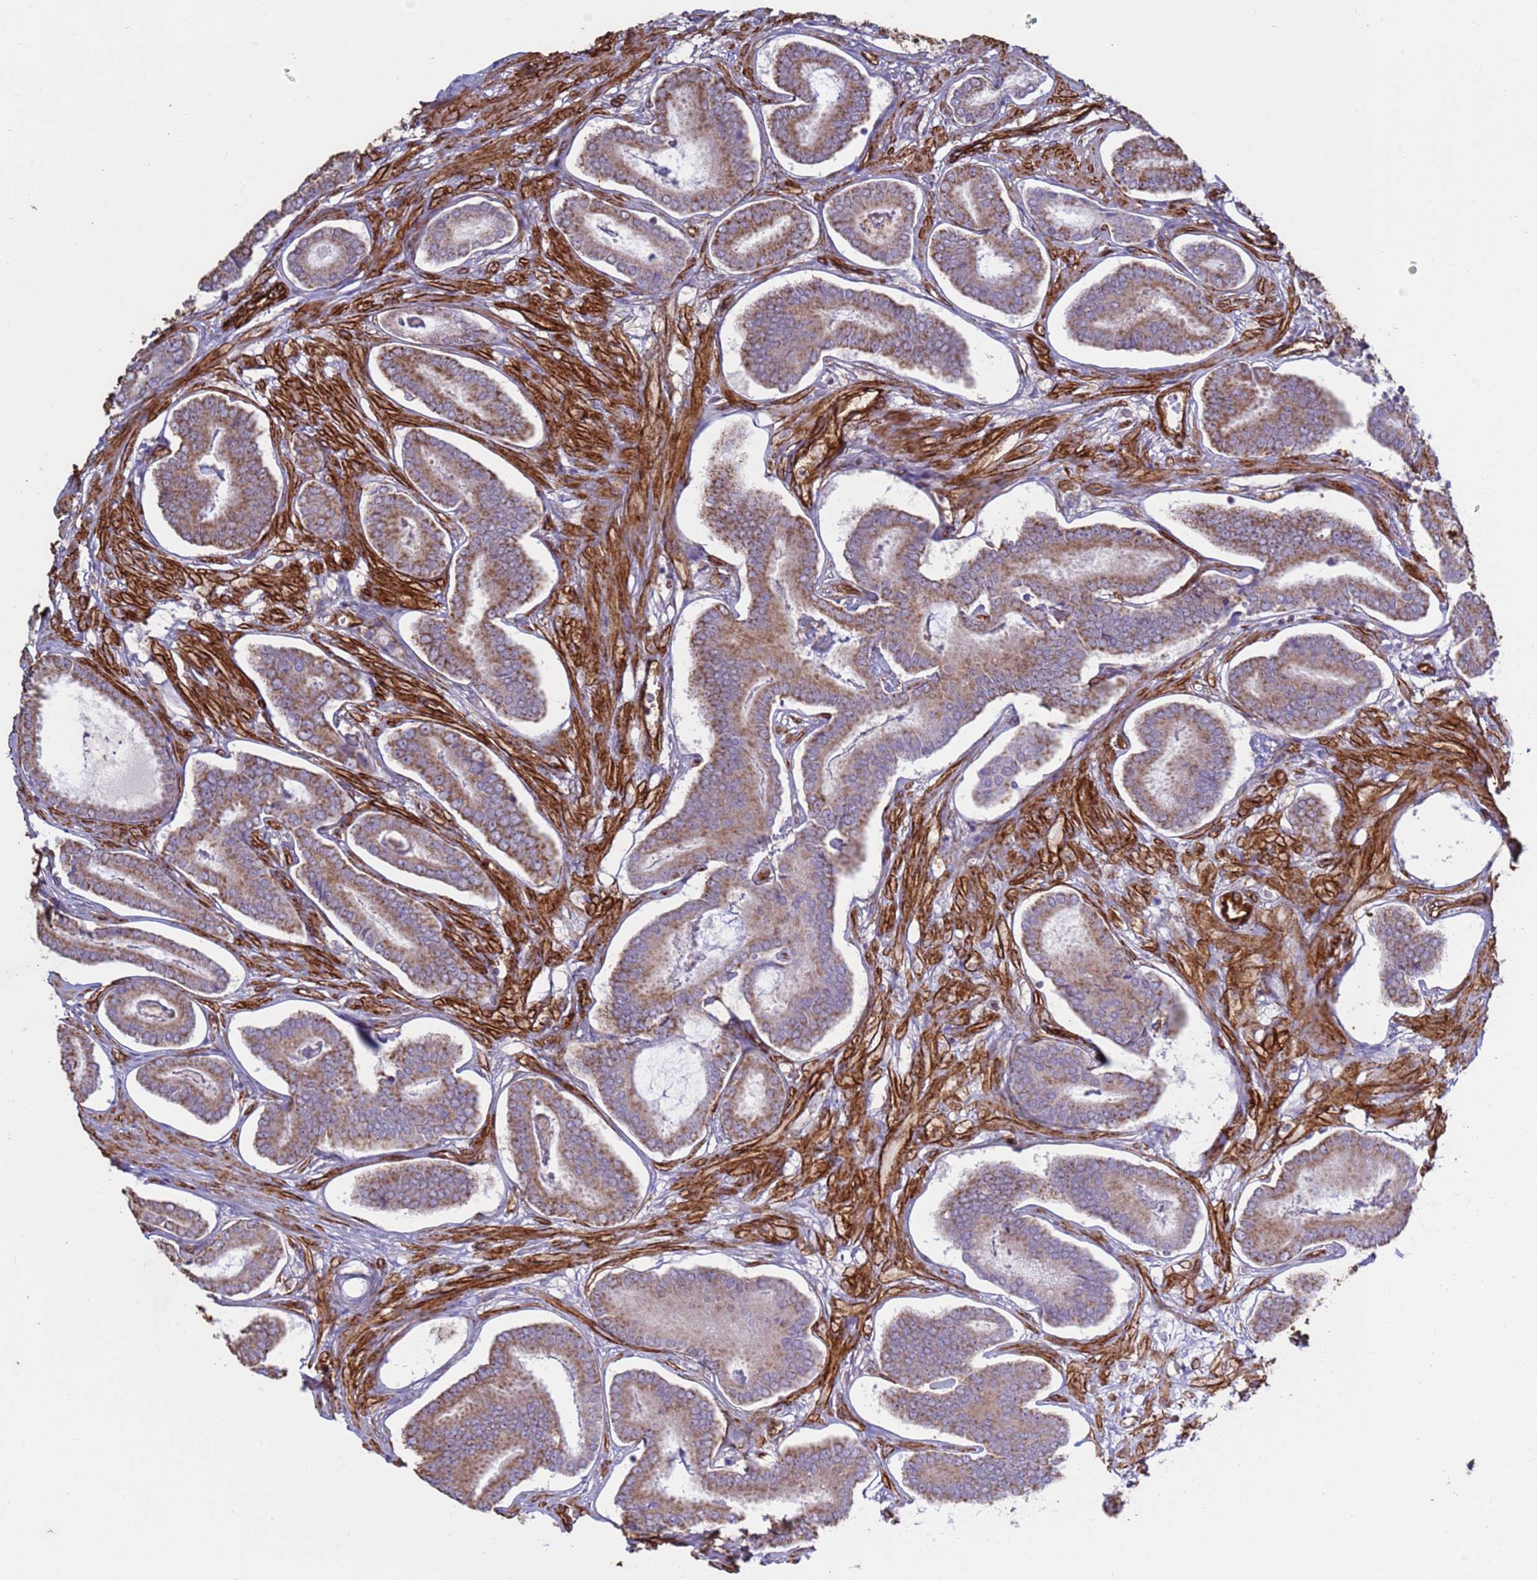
{"staining": {"intensity": "moderate", "quantity": ">75%", "location": "cytoplasmic/membranous"}, "tissue": "prostate cancer", "cell_type": "Tumor cells", "image_type": "cancer", "snomed": [{"axis": "morphology", "description": "Adenocarcinoma, NOS"}, {"axis": "topography", "description": "Prostate and seminal vesicle, NOS"}], "caption": "Prostate cancer stained with DAB (3,3'-diaminobenzidine) IHC shows medium levels of moderate cytoplasmic/membranous staining in approximately >75% of tumor cells. The staining is performed using DAB brown chromogen to label protein expression. The nuclei are counter-stained blue using hematoxylin.", "gene": "GASK1A", "patient": {"sex": "male", "age": 76}}